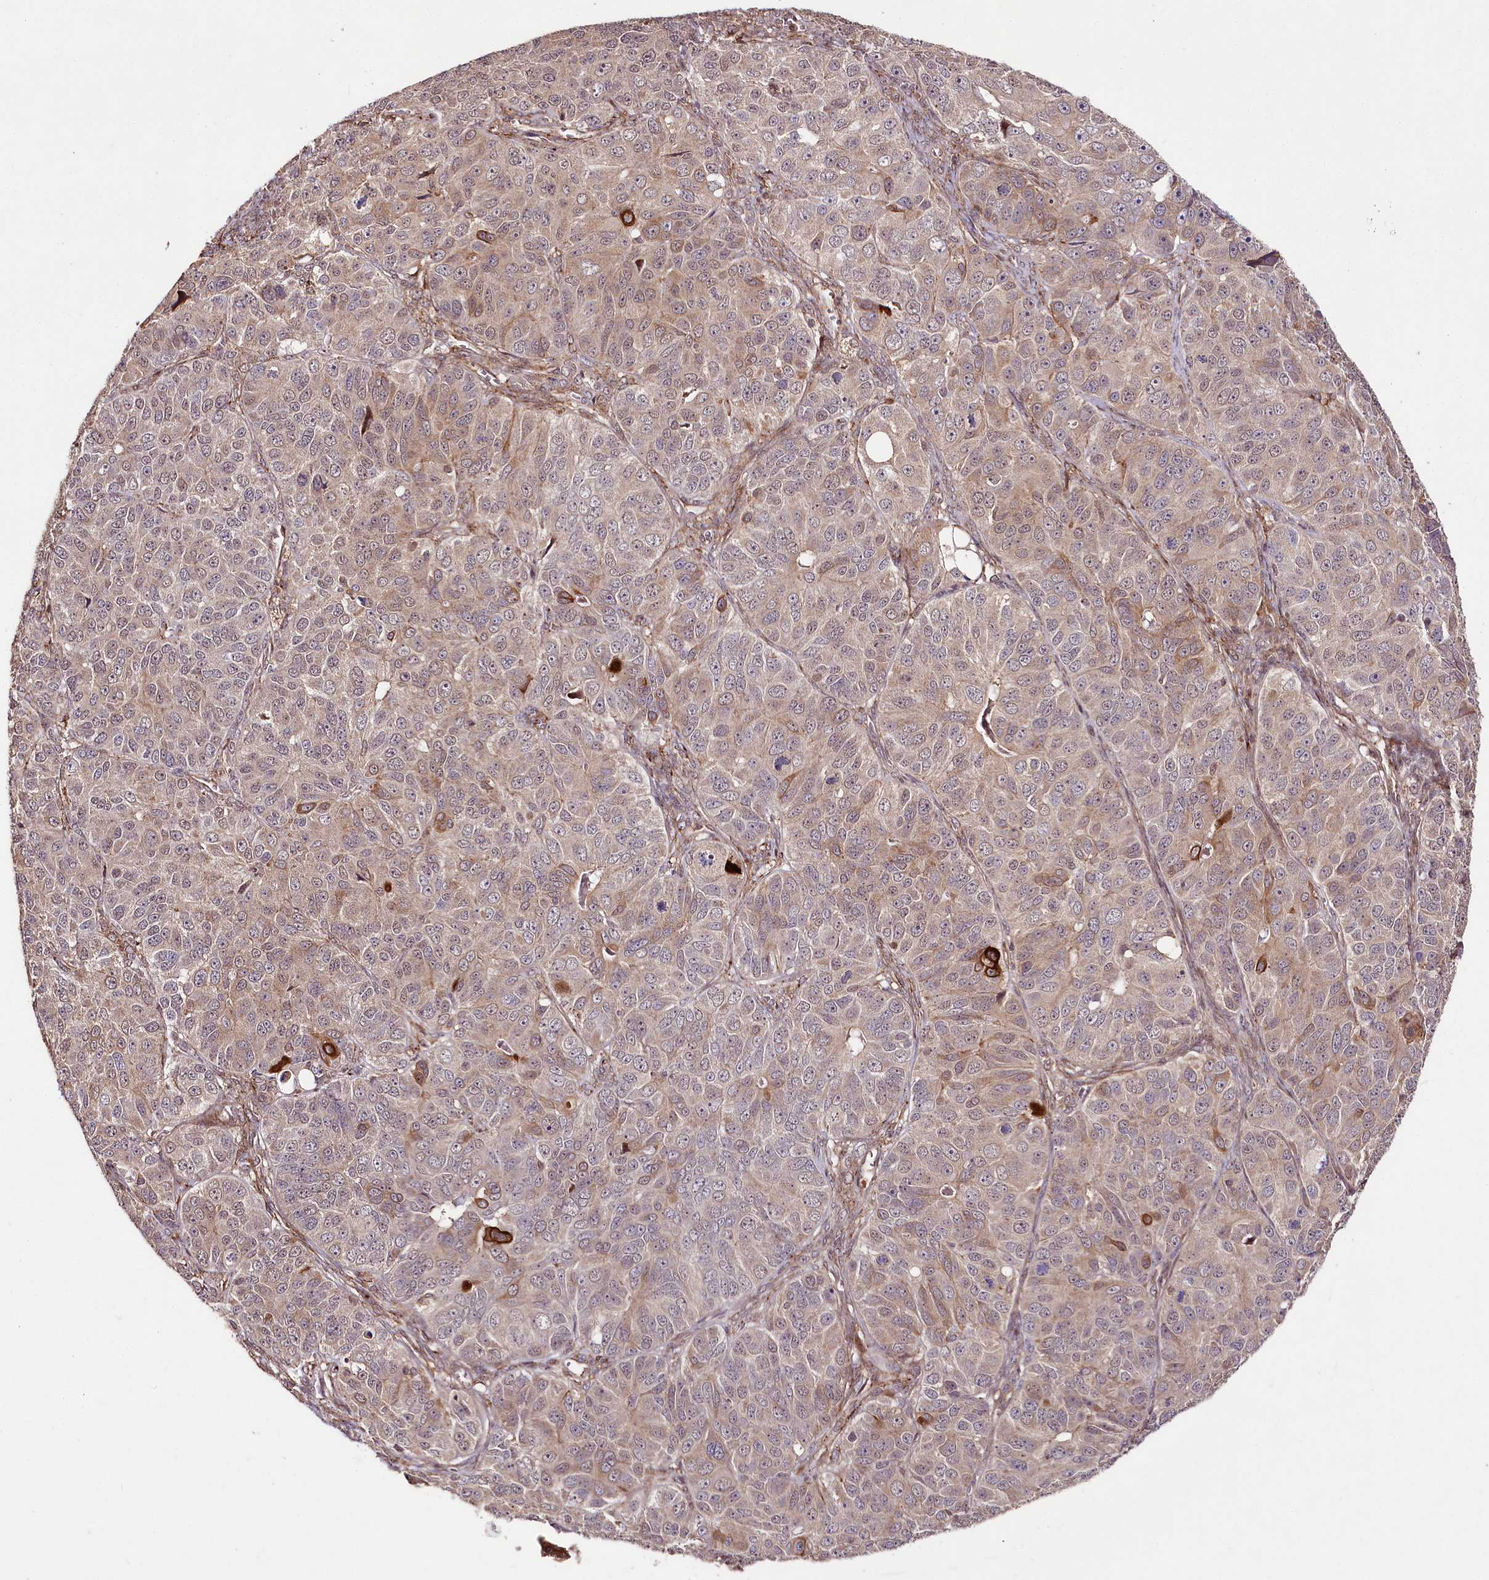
{"staining": {"intensity": "moderate", "quantity": "25%-75%", "location": "cytoplasmic/membranous"}, "tissue": "ovarian cancer", "cell_type": "Tumor cells", "image_type": "cancer", "snomed": [{"axis": "morphology", "description": "Carcinoma, endometroid"}, {"axis": "topography", "description": "Ovary"}], "caption": "A brown stain highlights moderate cytoplasmic/membranous positivity of a protein in ovarian cancer tumor cells. (brown staining indicates protein expression, while blue staining denotes nuclei).", "gene": "PHLDB1", "patient": {"sex": "female", "age": 51}}